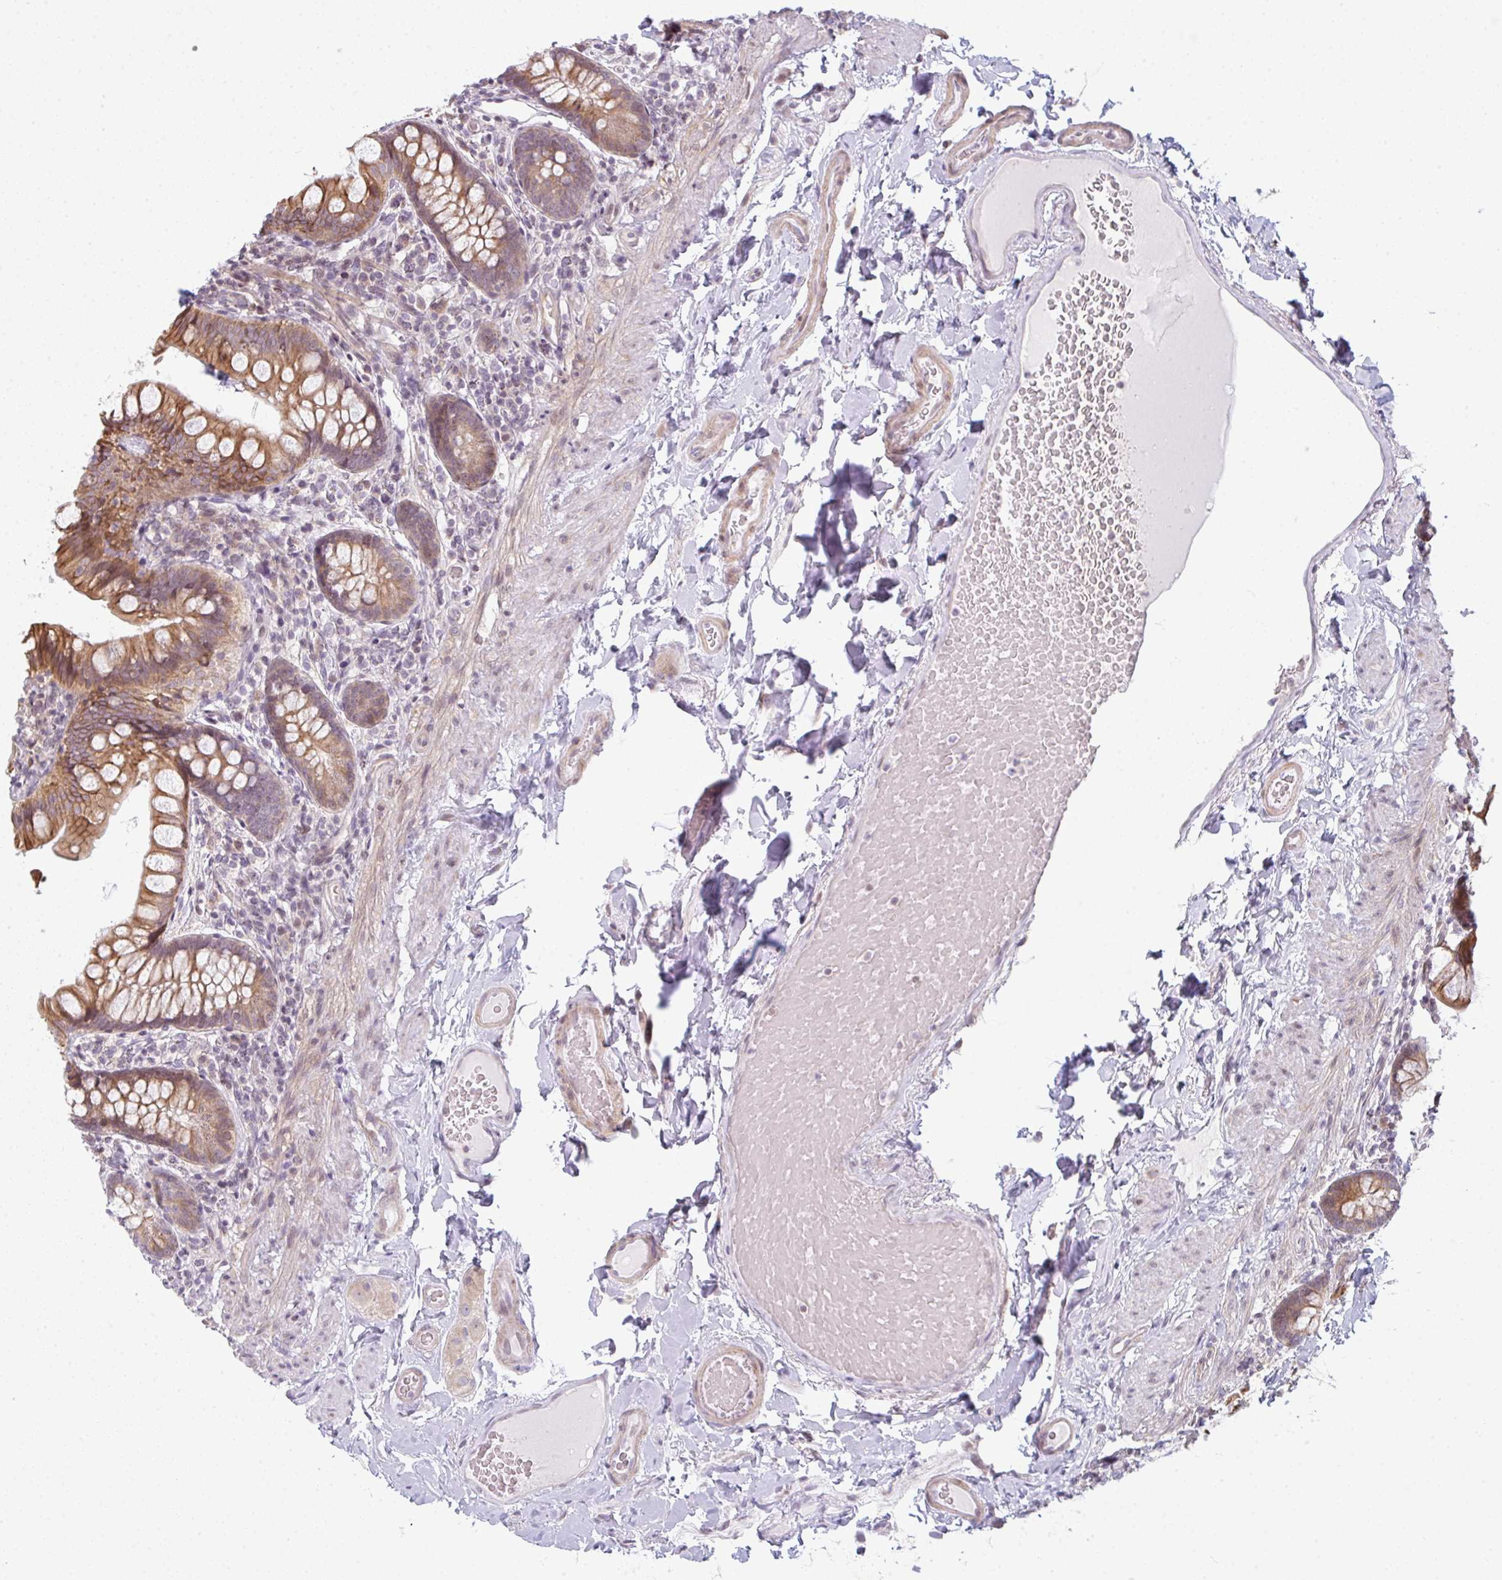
{"staining": {"intensity": "moderate", "quantity": ">75%", "location": "cytoplasmic/membranous"}, "tissue": "small intestine", "cell_type": "Glandular cells", "image_type": "normal", "snomed": [{"axis": "morphology", "description": "Normal tissue, NOS"}, {"axis": "topography", "description": "Small intestine"}], "caption": "Unremarkable small intestine exhibits moderate cytoplasmic/membranous positivity in about >75% of glandular cells.", "gene": "TMEM237", "patient": {"sex": "male", "age": 70}}